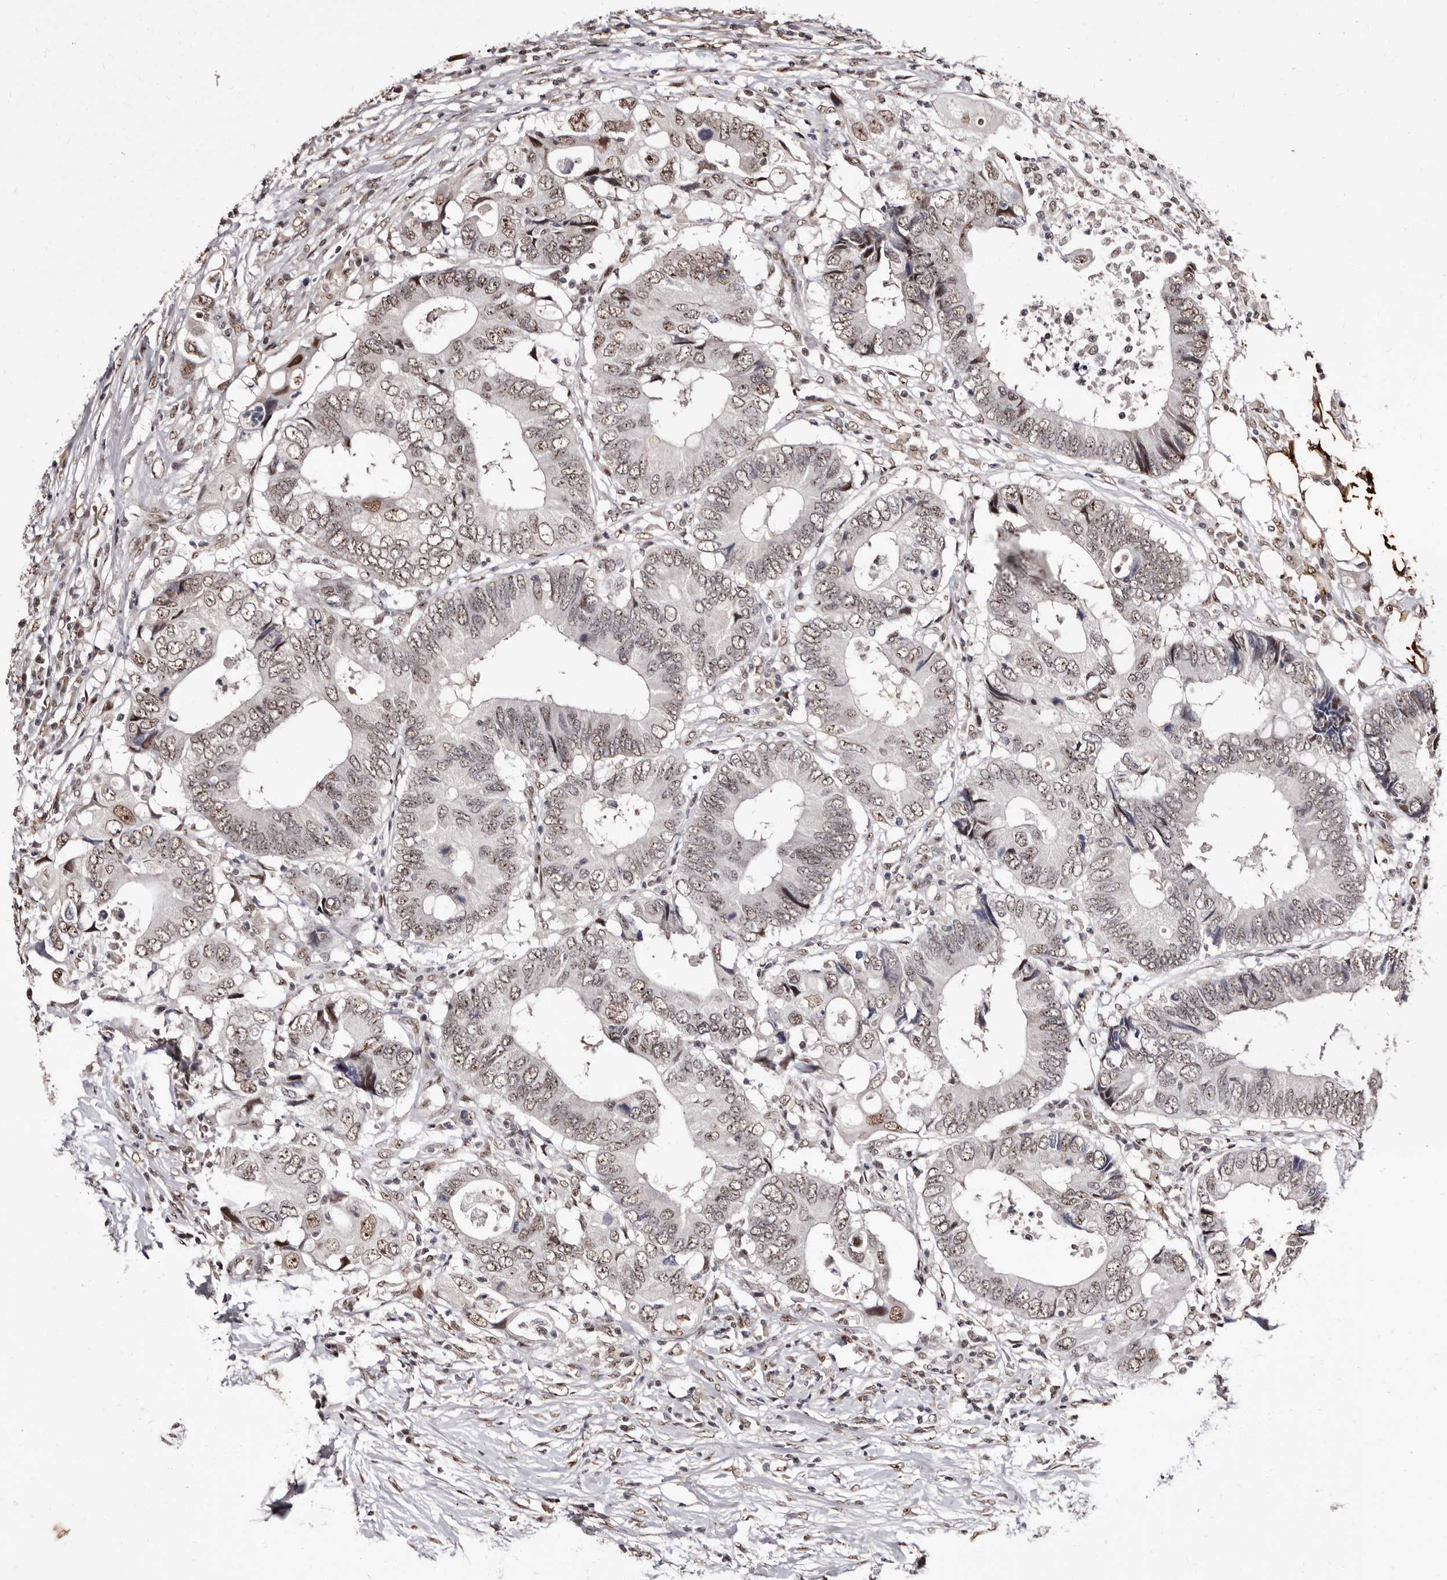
{"staining": {"intensity": "weak", "quantity": ">75%", "location": "nuclear"}, "tissue": "colorectal cancer", "cell_type": "Tumor cells", "image_type": "cancer", "snomed": [{"axis": "morphology", "description": "Adenocarcinoma, NOS"}, {"axis": "topography", "description": "Colon"}], "caption": "A high-resolution micrograph shows immunohistochemistry (IHC) staining of colorectal adenocarcinoma, which reveals weak nuclear positivity in about >75% of tumor cells. Nuclei are stained in blue.", "gene": "ANAPC11", "patient": {"sex": "male", "age": 71}}